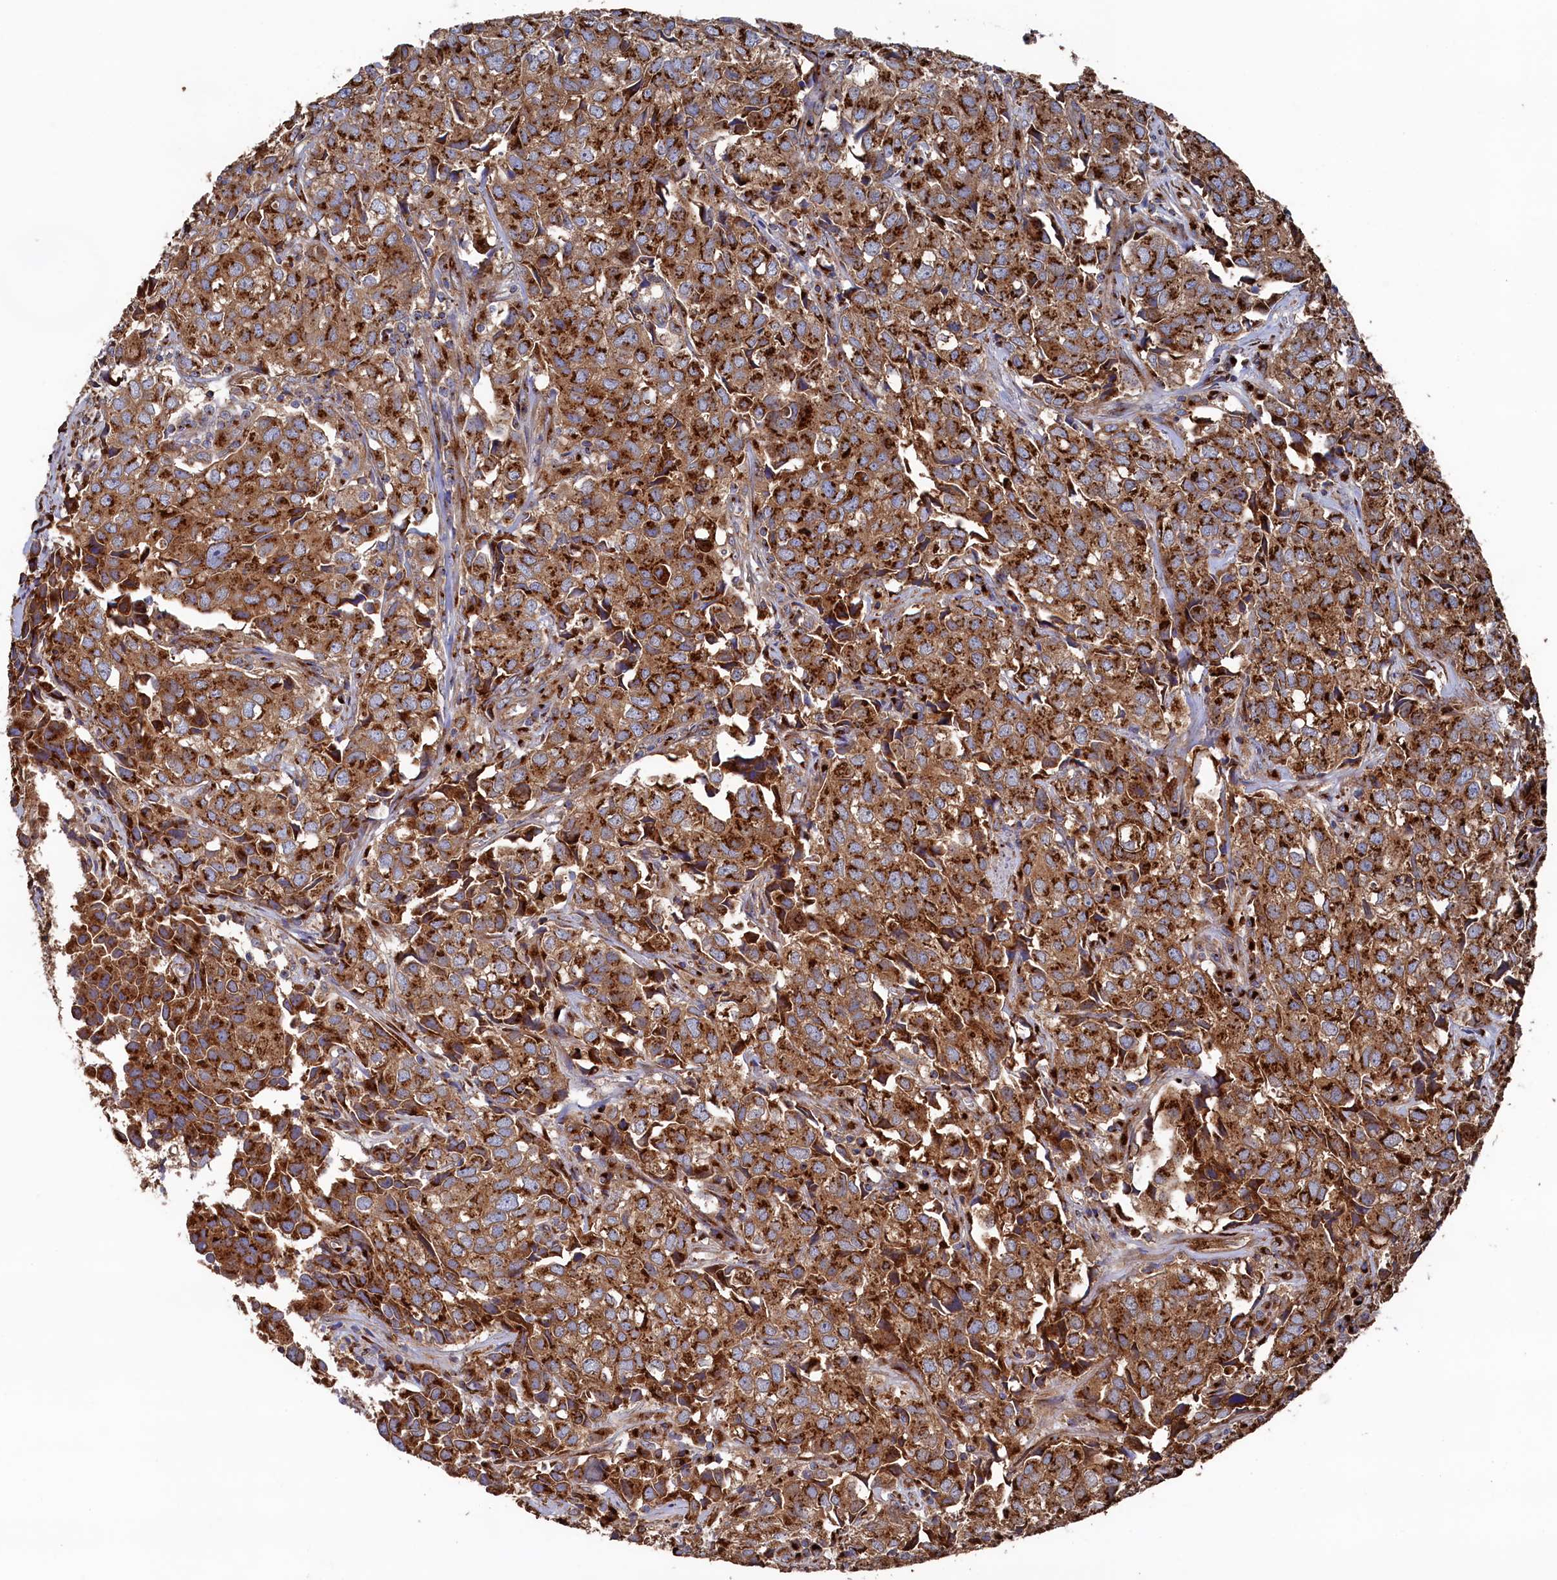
{"staining": {"intensity": "strong", "quantity": ">75%", "location": "cytoplasmic/membranous"}, "tissue": "urothelial cancer", "cell_type": "Tumor cells", "image_type": "cancer", "snomed": [{"axis": "morphology", "description": "Urothelial carcinoma, High grade"}, {"axis": "topography", "description": "Urinary bladder"}], "caption": "High-grade urothelial carcinoma tissue displays strong cytoplasmic/membranous positivity in about >75% of tumor cells", "gene": "PRRC1", "patient": {"sex": "female", "age": 75}}